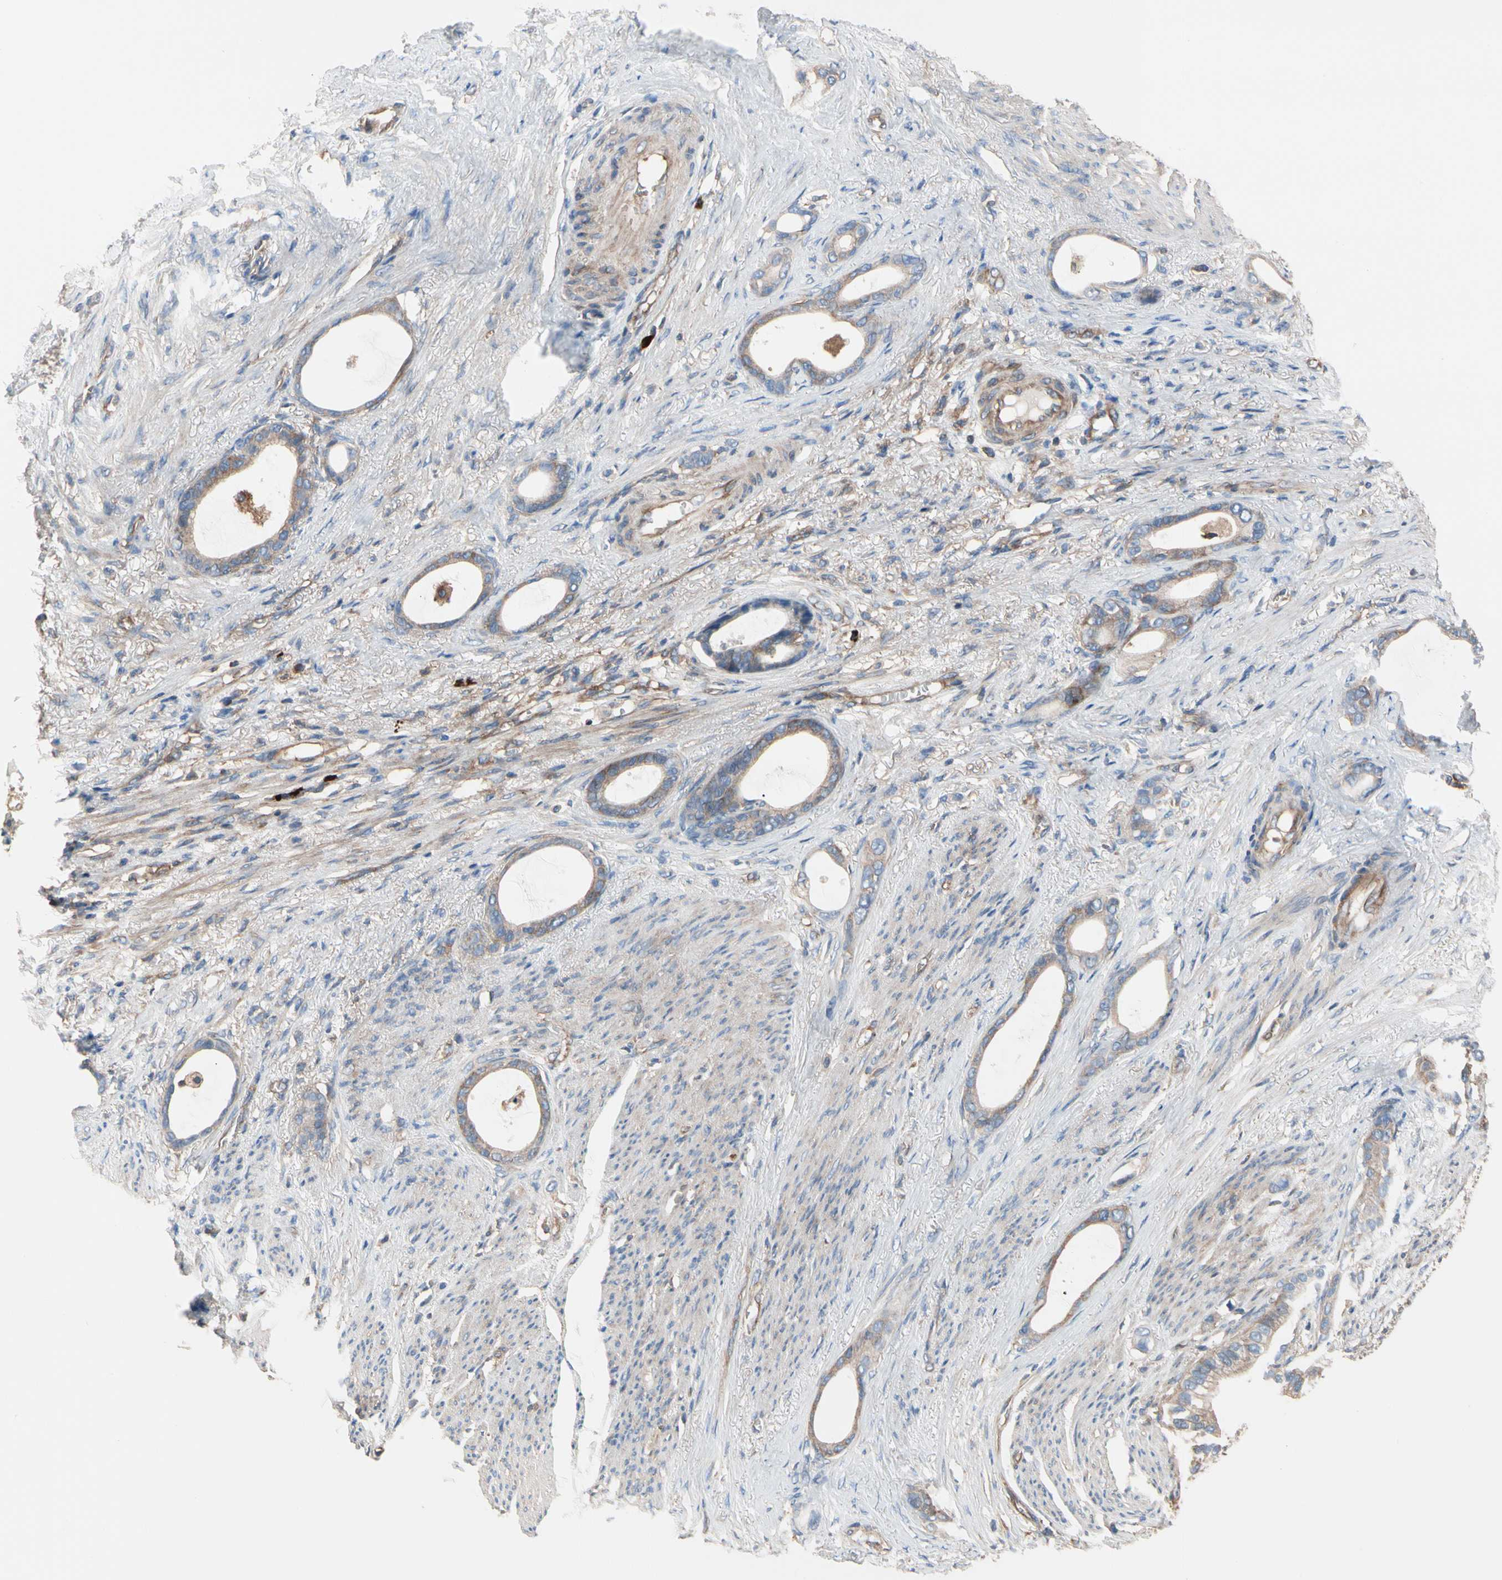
{"staining": {"intensity": "weak", "quantity": ">75%", "location": "cytoplasmic/membranous"}, "tissue": "stomach cancer", "cell_type": "Tumor cells", "image_type": "cancer", "snomed": [{"axis": "morphology", "description": "Adenocarcinoma, NOS"}, {"axis": "topography", "description": "Stomach"}], "caption": "Protein positivity by immunohistochemistry (IHC) demonstrates weak cytoplasmic/membranous expression in about >75% of tumor cells in adenocarcinoma (stomach).", "gene": "ROCK1", "patient": {"sex": "female", "age": 75}}